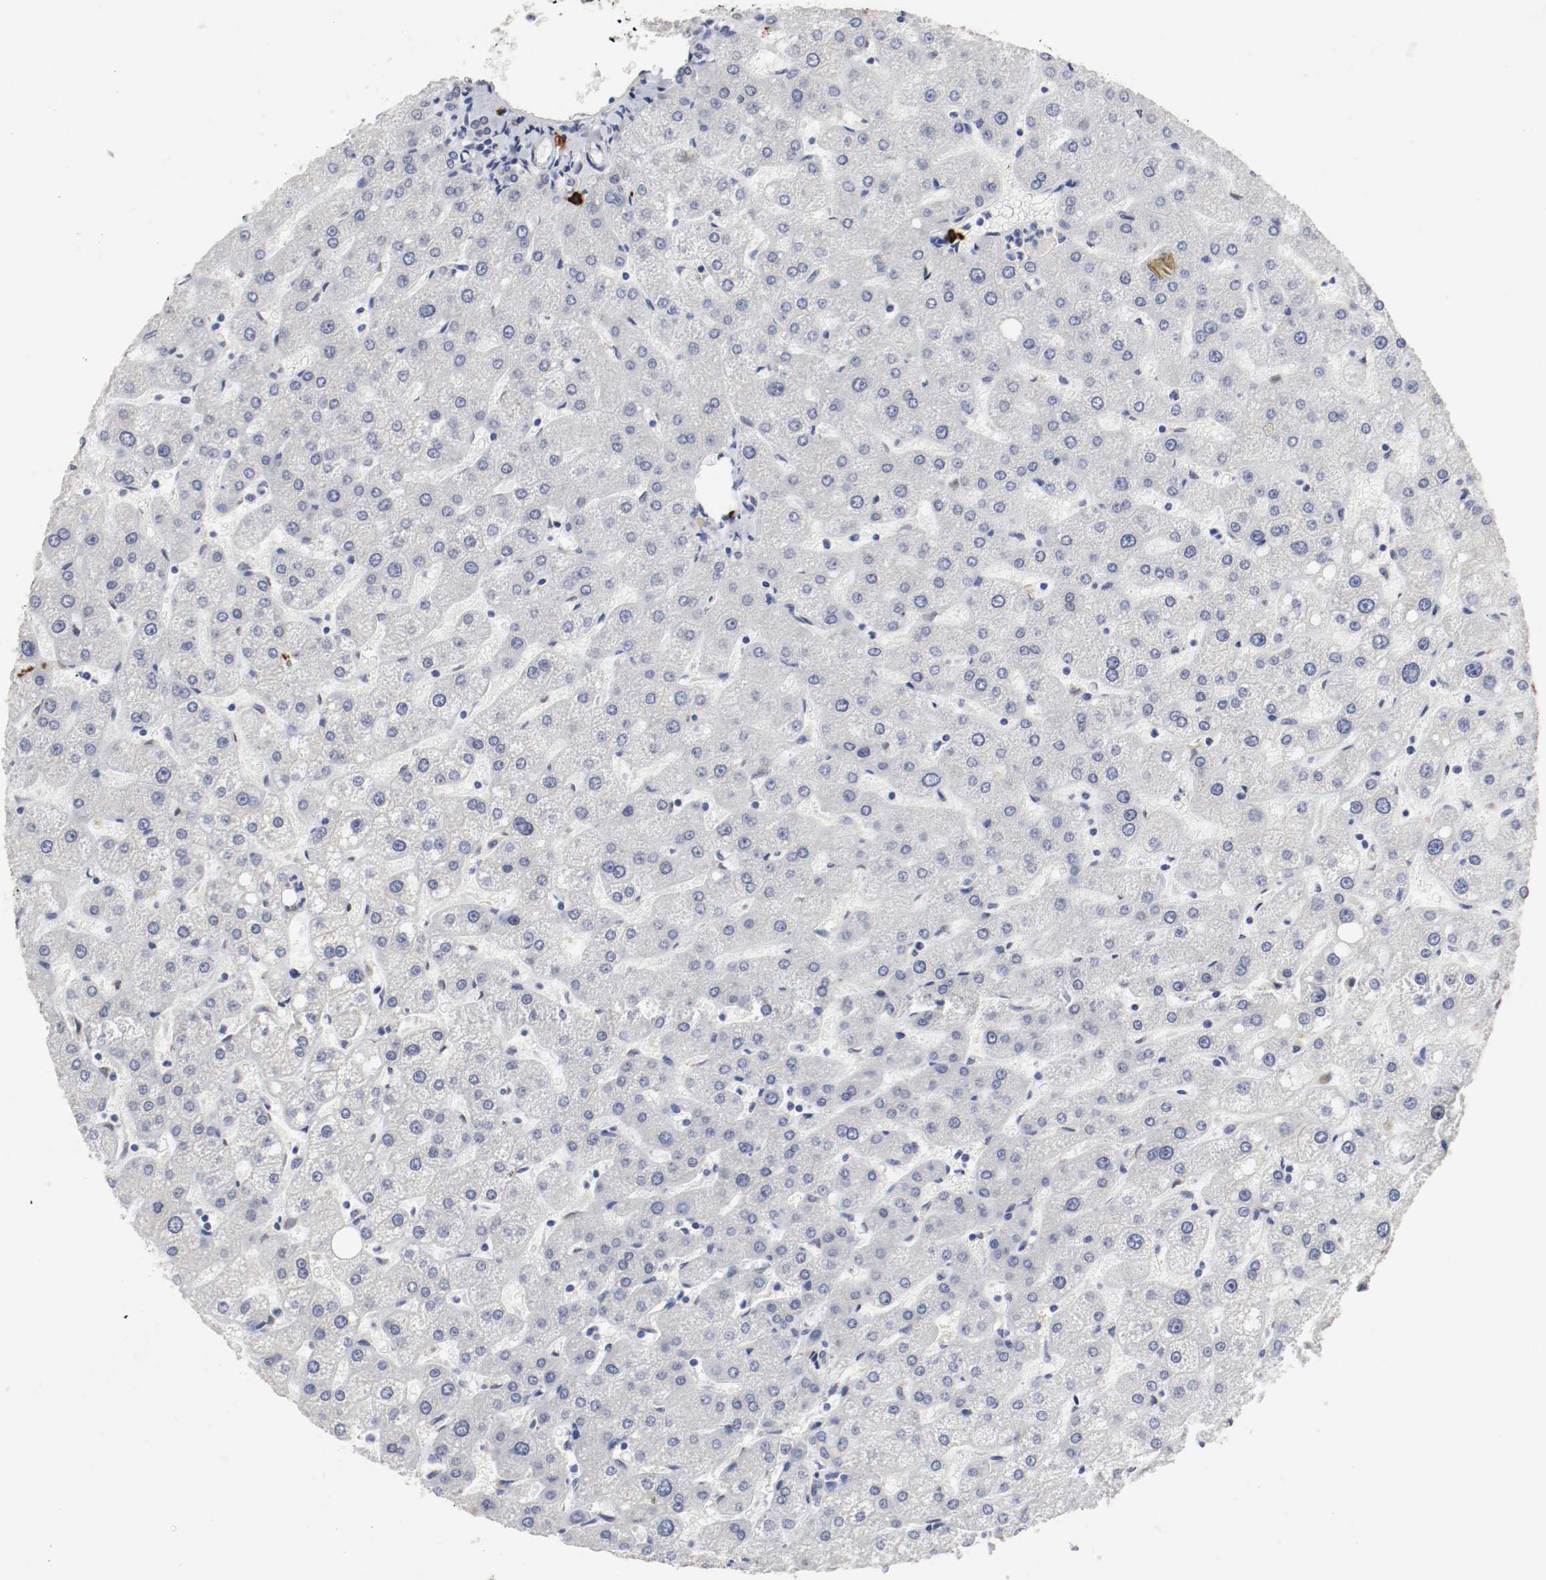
{"staining": {"intensity": "negative", "quantity": "none", "location": "none"}, "tissue": "liver", "cell_type": "Cholangiocytes", "image_type": "normal", "snomed": [{"axis": "morphology", "description": "Normal tissue, NOS"}, {"axis": "topography", "description": "Liver"}], "caption": "IHC image of benign liver stained for a protein (brown), which demonstrates no positivity in cholangiocytes. The staining was performed using DAB (3,3'-diaminobenzidine) to visualize the protein expression in brown, while the nuclei were stained in blue with hematoxylin (Magnification: 20x).", "gene": "KIT", "patient": {"sex": "male", "age": 67}}